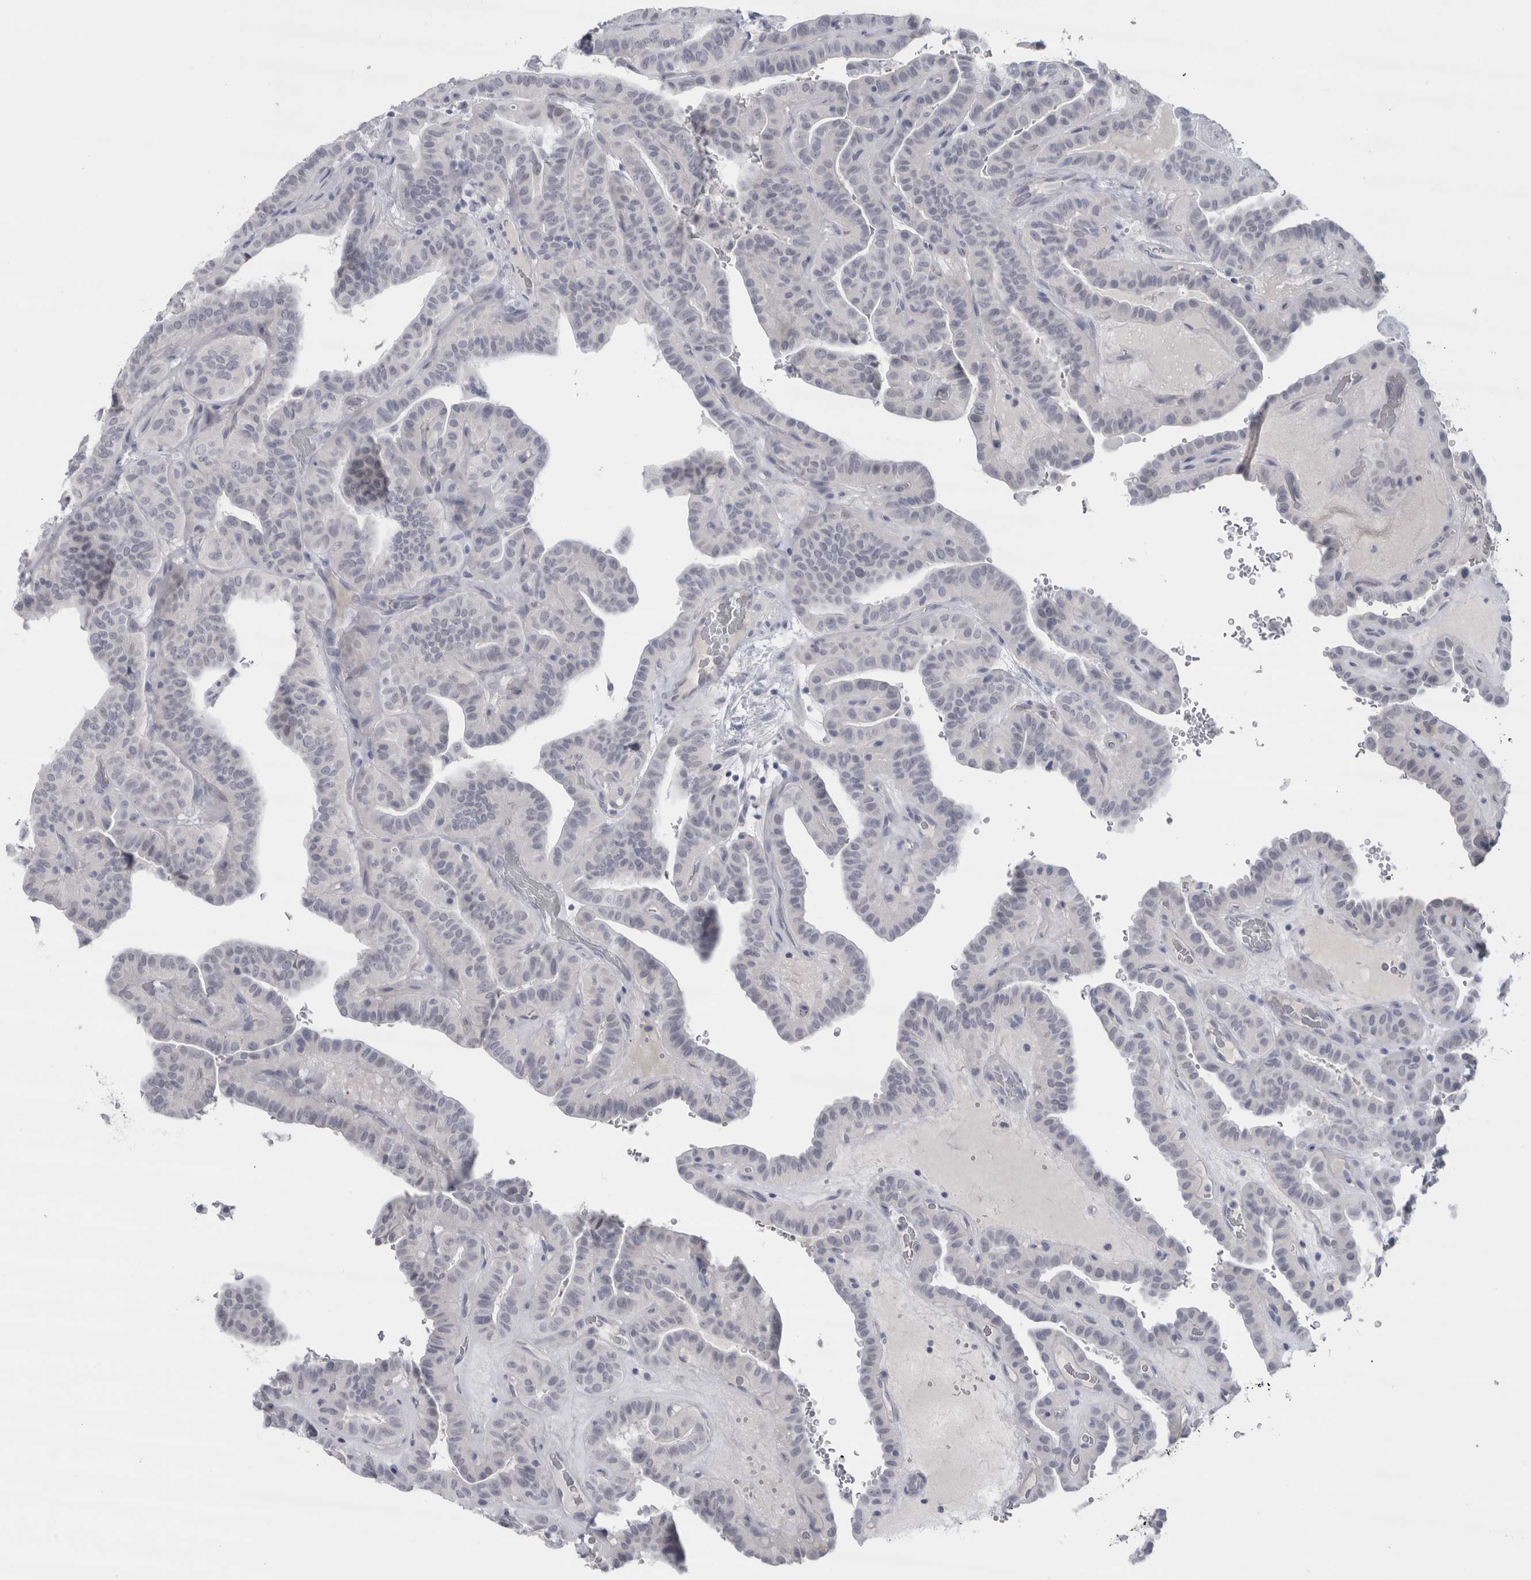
{"staining": {"intensity": "negative", "quantity": "none", "location": "none"}, "tissue": "thyroid cancer", "cell_type": "Tumor cells", "image_type": "cancer", "snomed": [{"axis": "morphology", "description": "Papillary adenocarcinoma, NOS"}, {"axis": "topography", "description": "Thyroid gland"}], "caption": "Immunohistochemical staining of human thyroid papillary adenocarcinoma demonstrates no significant expression in tumor cells.", "gene": "CDH17", "patient": {"sex": "male", "age": 77}}